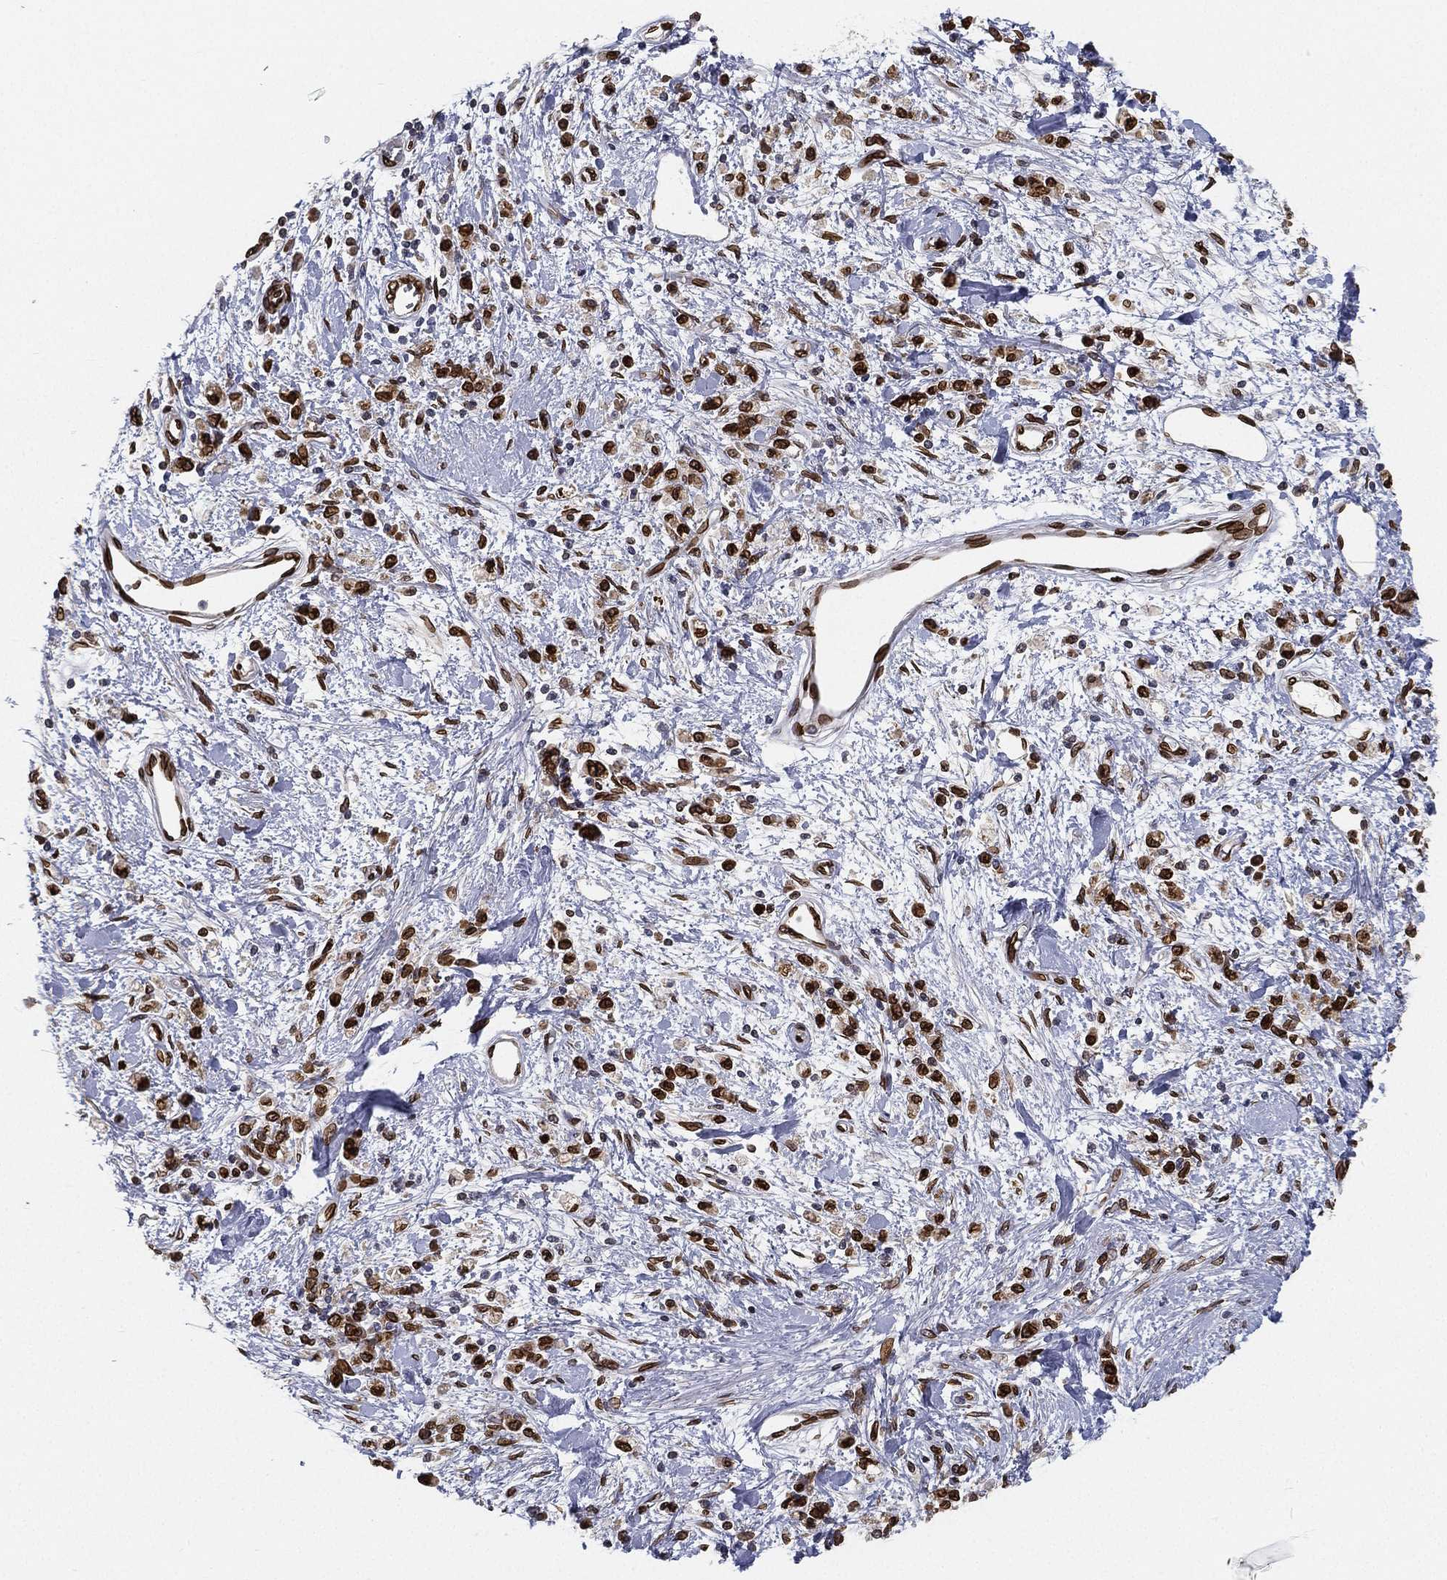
{"staining": {"intensity": "strong", "quantity": ">75%", "location": "cytoplasmic/membranous,nuclear"}, "tissue": "stomach cancer", "cell_type": "Tumor cells", "image_type": "cancer", "snomed": [{"axis": "morphology", "description": "Adenocarcinoma, NOS"}, {"axis": "topography", "description": "Stomach"}], "caption": "Adenocarcinoma (stomach) stained with a brown dye demonstrates strong cytoplasmic/membranous and nuclear positive positivity in approximately >75% of tumor cells.", "gene": "PALB2", "patient": {"sex": "male", "age": 77}}